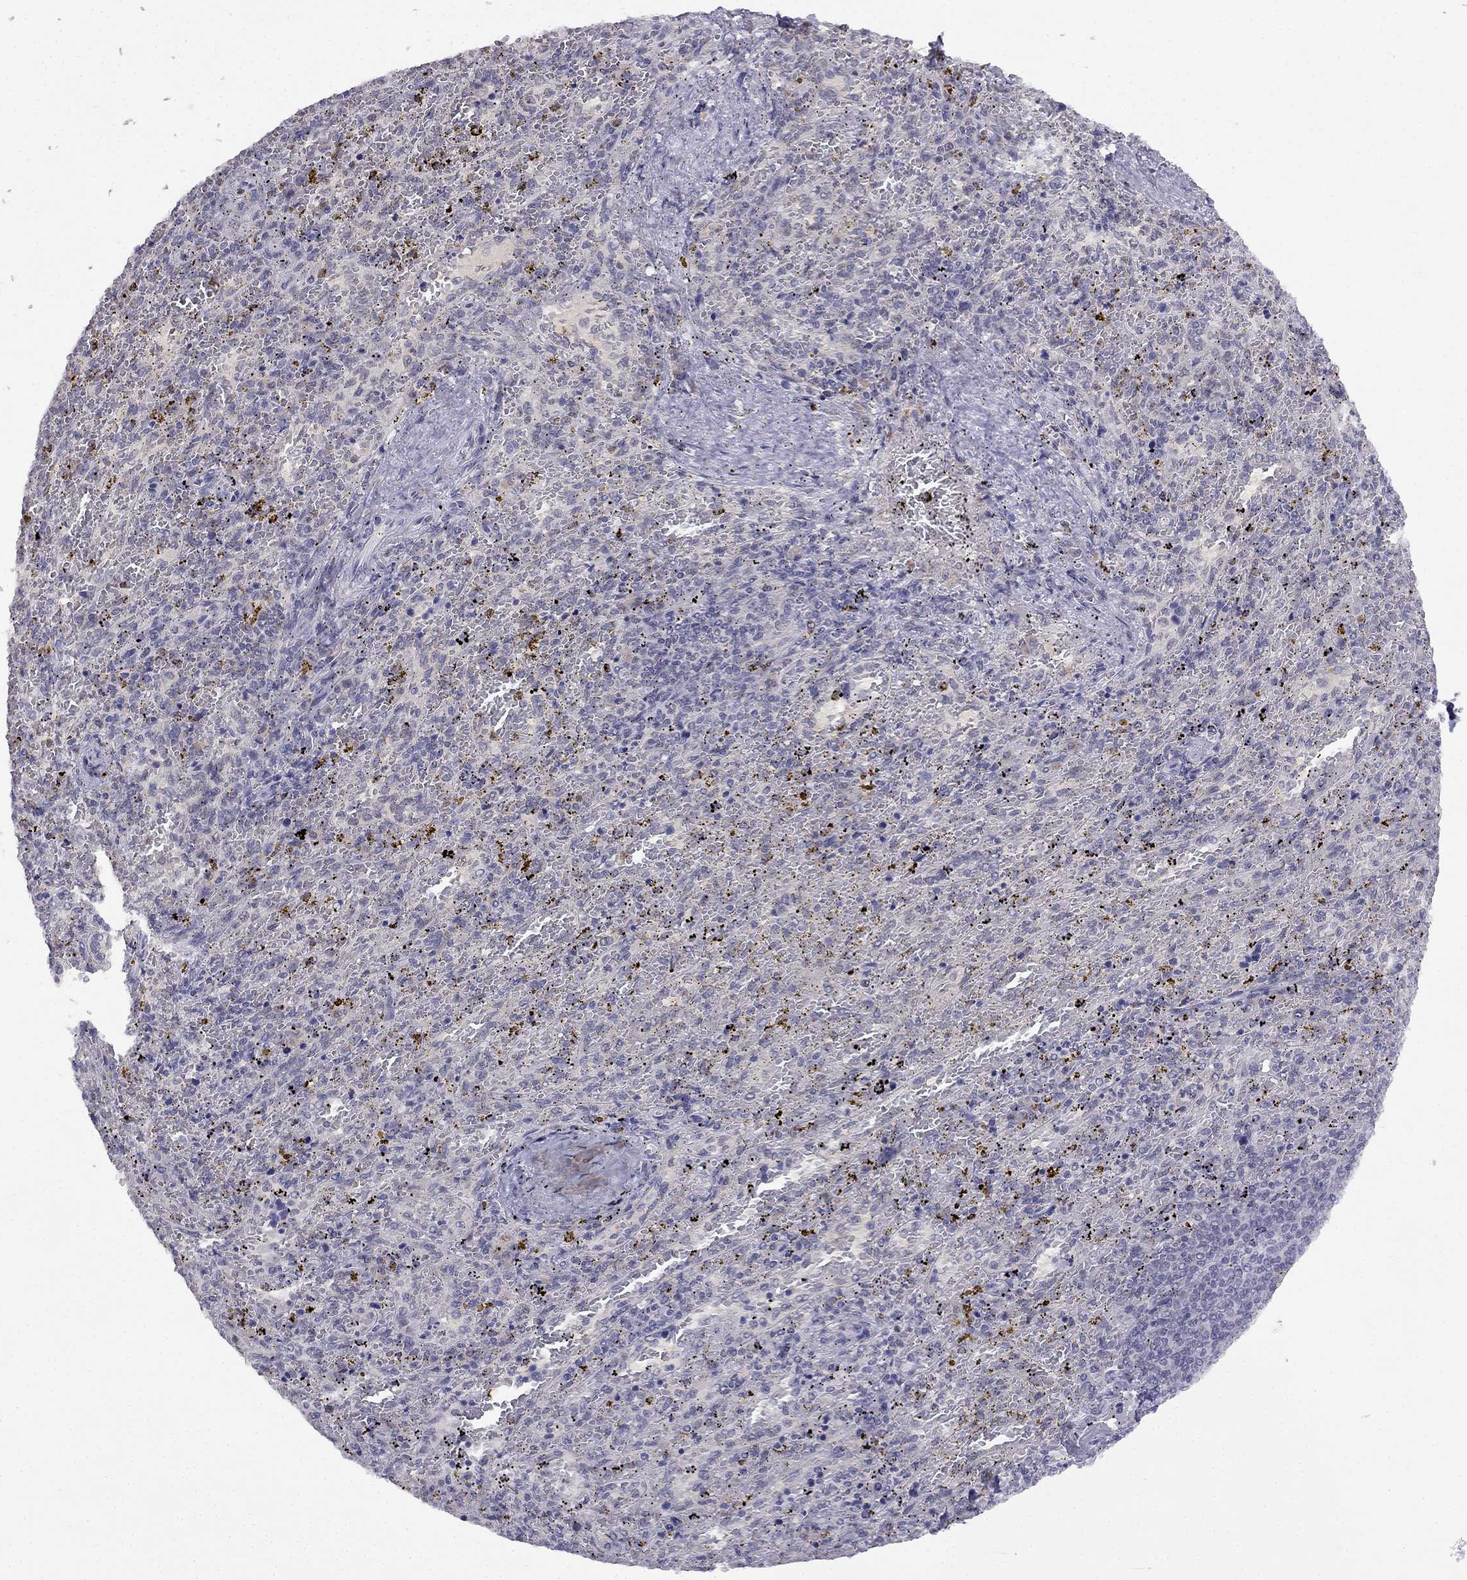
{"staining": {"intensity": "negative", "quantity": "none", "location": "none"}, "tissue": "spleen", "cell_type": "Cells in red pulp", "image_type": "normal", "snomed": [{"axis": "morphology", "description": "Normal tissue, NOS"}, {"axis": "topography", "description": "Spleen"}], "caption": "The immunohistochemistry (IHC) micrograph has no significant staining in cells in red pulp of spleen. (Stains: DAB (3,3'-diaminobenzidine) immunohistochemistry (IHC) with hematoxylin counter stain, Microscopy: brightfield microscopy at high magnification).", "gene": "C16orf89", "patient": {"sex": "female", "age": 50}}